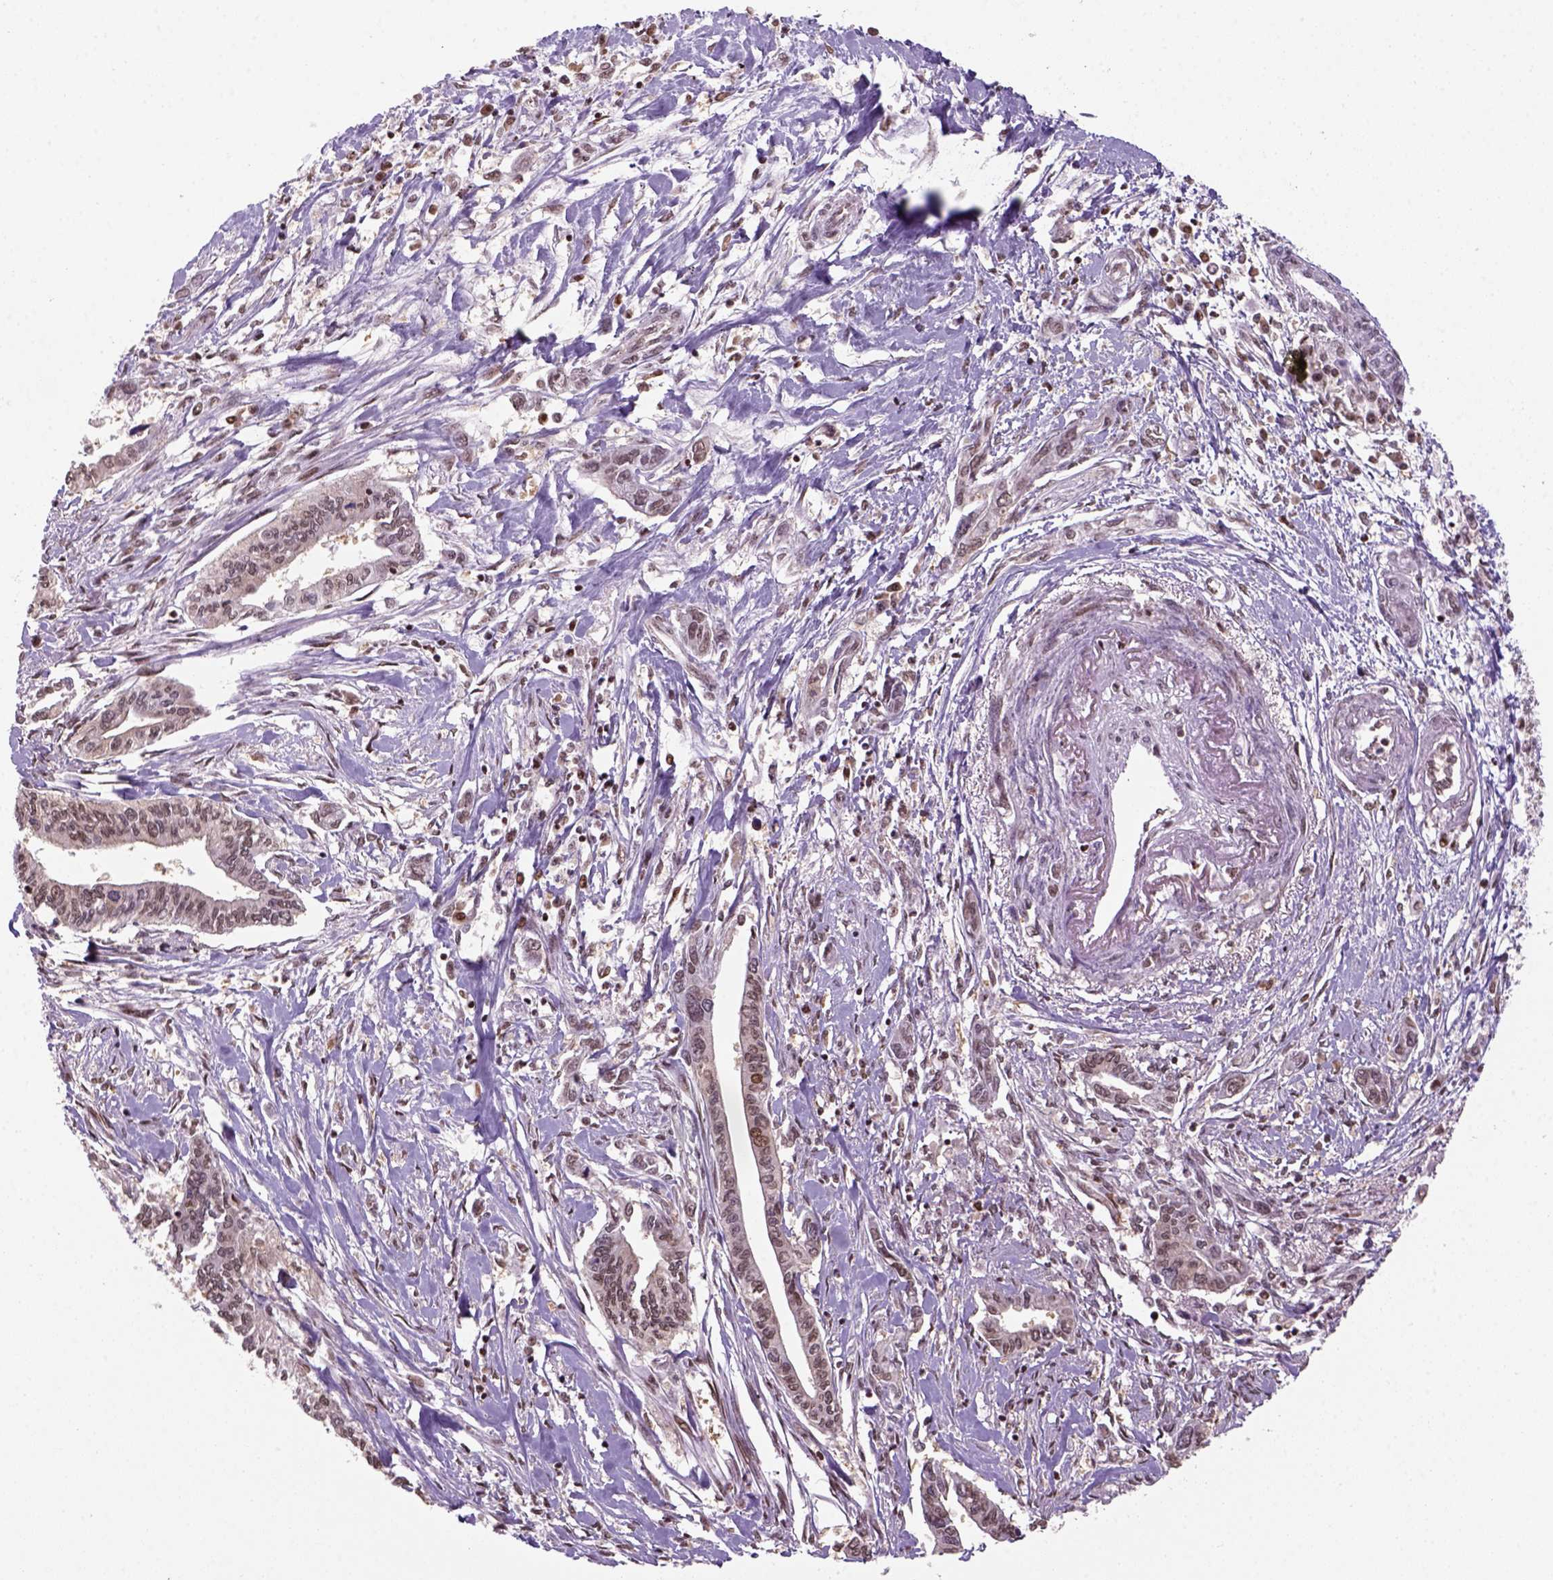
{"staining": {"intensity": "weak", "quantity": ">75%", "location": "nuclear"}, "tissue": "pancreatic cancer", "cell_type": "Tumor cells", "image_type": "cancer", "snomed": [{"axis": "morphology", "description": "Adenocarcinoma, NOS"}, {"axis": "topography", "description": "Pancreas"}], "caption": "Human pancreatic cancer (adenocarcinoma) stained with a brown dye demonstrates weak nuclear positive staining in about >75% of tumor cells.", "gene": "GOT1", "patient": {"sex": "male", "age": 60}}